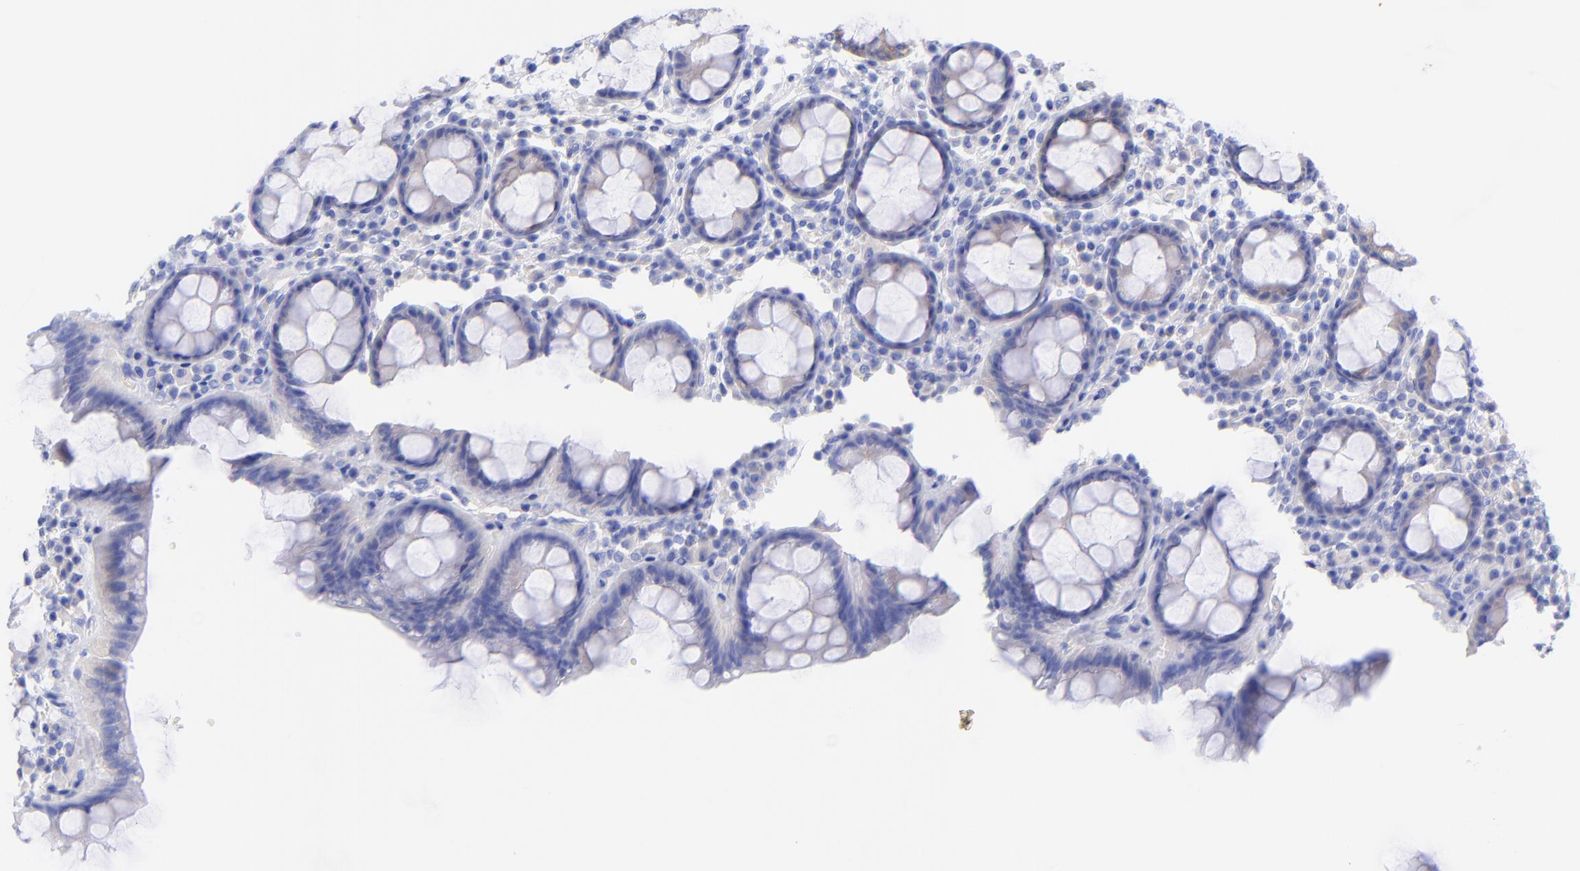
{"staining": {"intensity": "moderate", "quantity": "25%-75%", "location": "cytoplasmic/membranous"}, "tissue": "rectum", "cell_type": "Glandular cells", "image_type": "normal", "snomed": [{"axis": "morphology", "description": "Normal tissue, NOS"}, {"axis": "topography", "description": "Rectum"}], "caption": "An image of human rectum stained for a protein displays moderate cytoplasmic/membranous brown staining in glandular cells. (IHC, brightfield microscopy, high magnification).", "gene": "GPHN", "patient": {"sex": "male", "age": 92}}